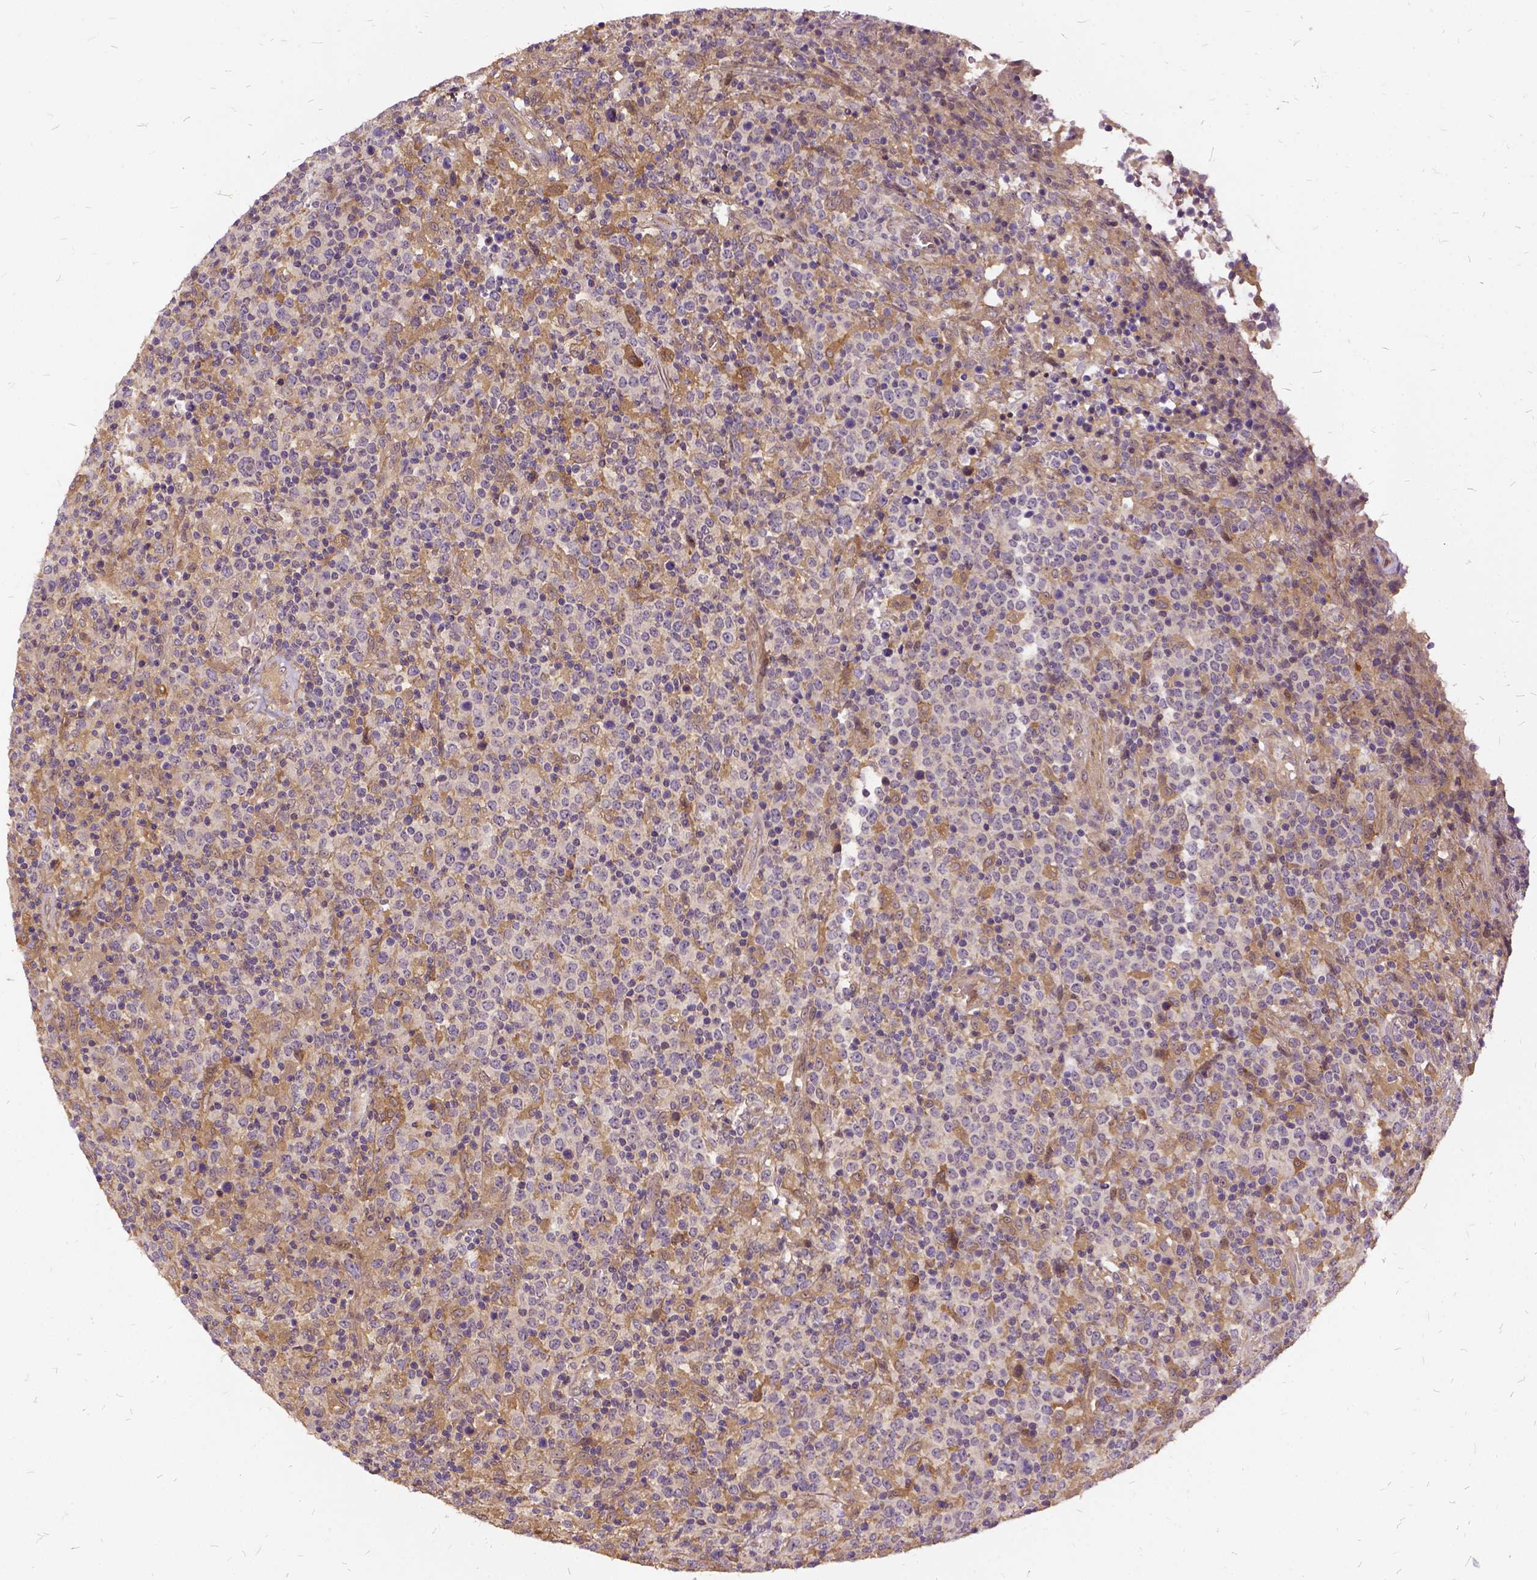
{"staining": {"intensity": "moderate", "quantity": "<25%", "location": "cytoplasmic/membranous"}, "tissue": "lymphoma", "cell_type": "Tumor cells", "image_type": "cancer", "snomed": [{"axis": "morphology", "description": "Malignant lymphoma, non-Hodgkin's type, High grade"}, {"axis": "topography", "description": "Lung"}], "caption": "Human malignant lymphoma, non-Hodgkin's type (high-grade) stained for a protein (brown) exhibits moderate cytoplasmic/membranous positive staining in approximately <25% of tumor cells.", "gene": "ILRUN", "patient": {"sex": "male", "age": 79}}